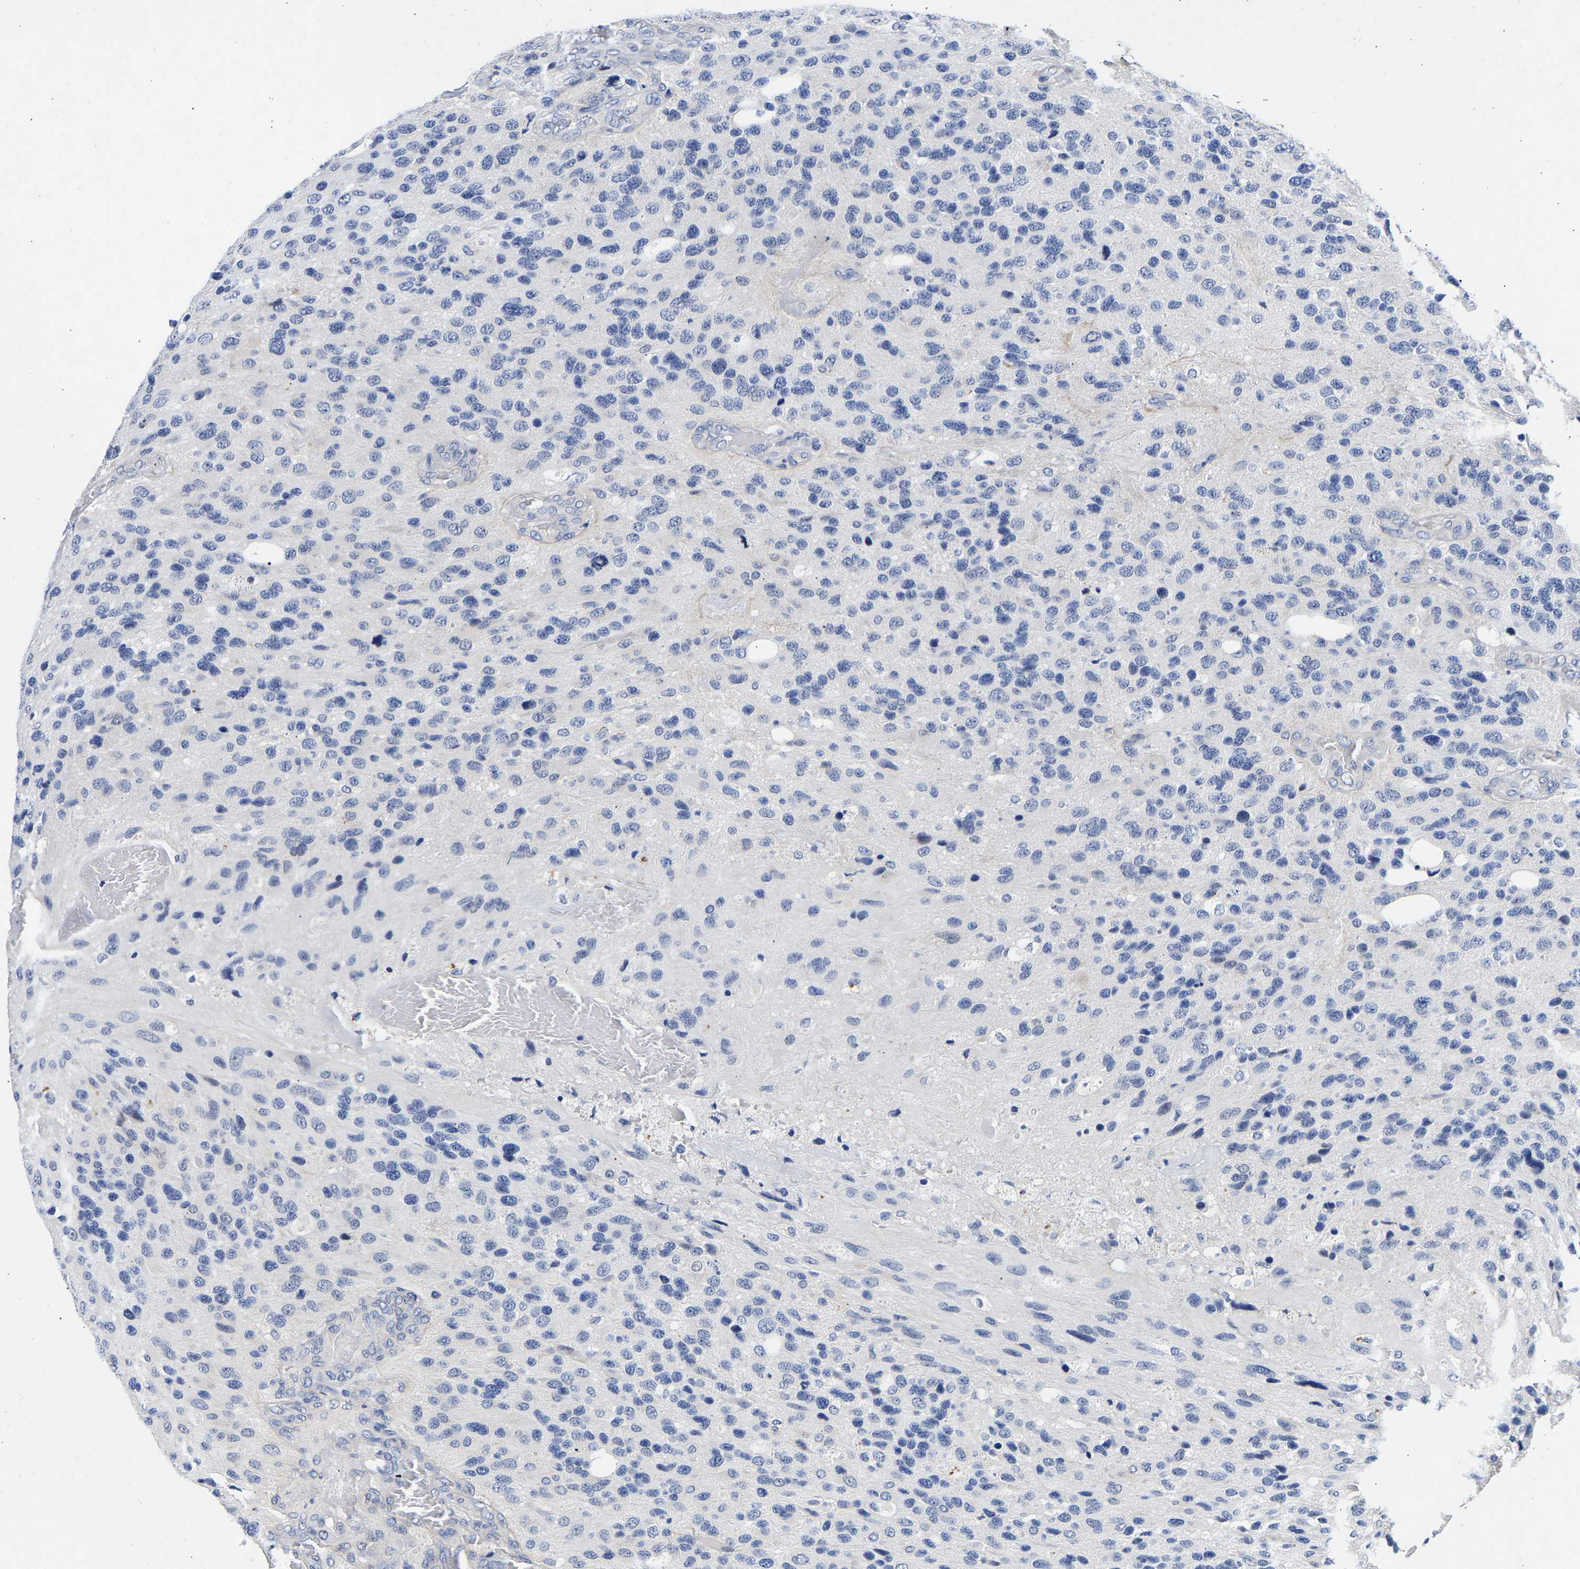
{"staining": {"intensity": "negative", "quantity": "none", "location": "none"}, "tissue": "glioma", "cell_type": "Tumor cells", "image_type": "cancer", "snomed": [{"axis": "morphology", "description": "Glioma, malignant, High grade"}, {"axis": "topography", "description": "Brain"}], "caption": "The immunohistochemistry micrograph has no significant positivity in tumor cells of glioma tissue.", "gene": "CCDC6", "patient": {"sex": "female", "age": 58}}